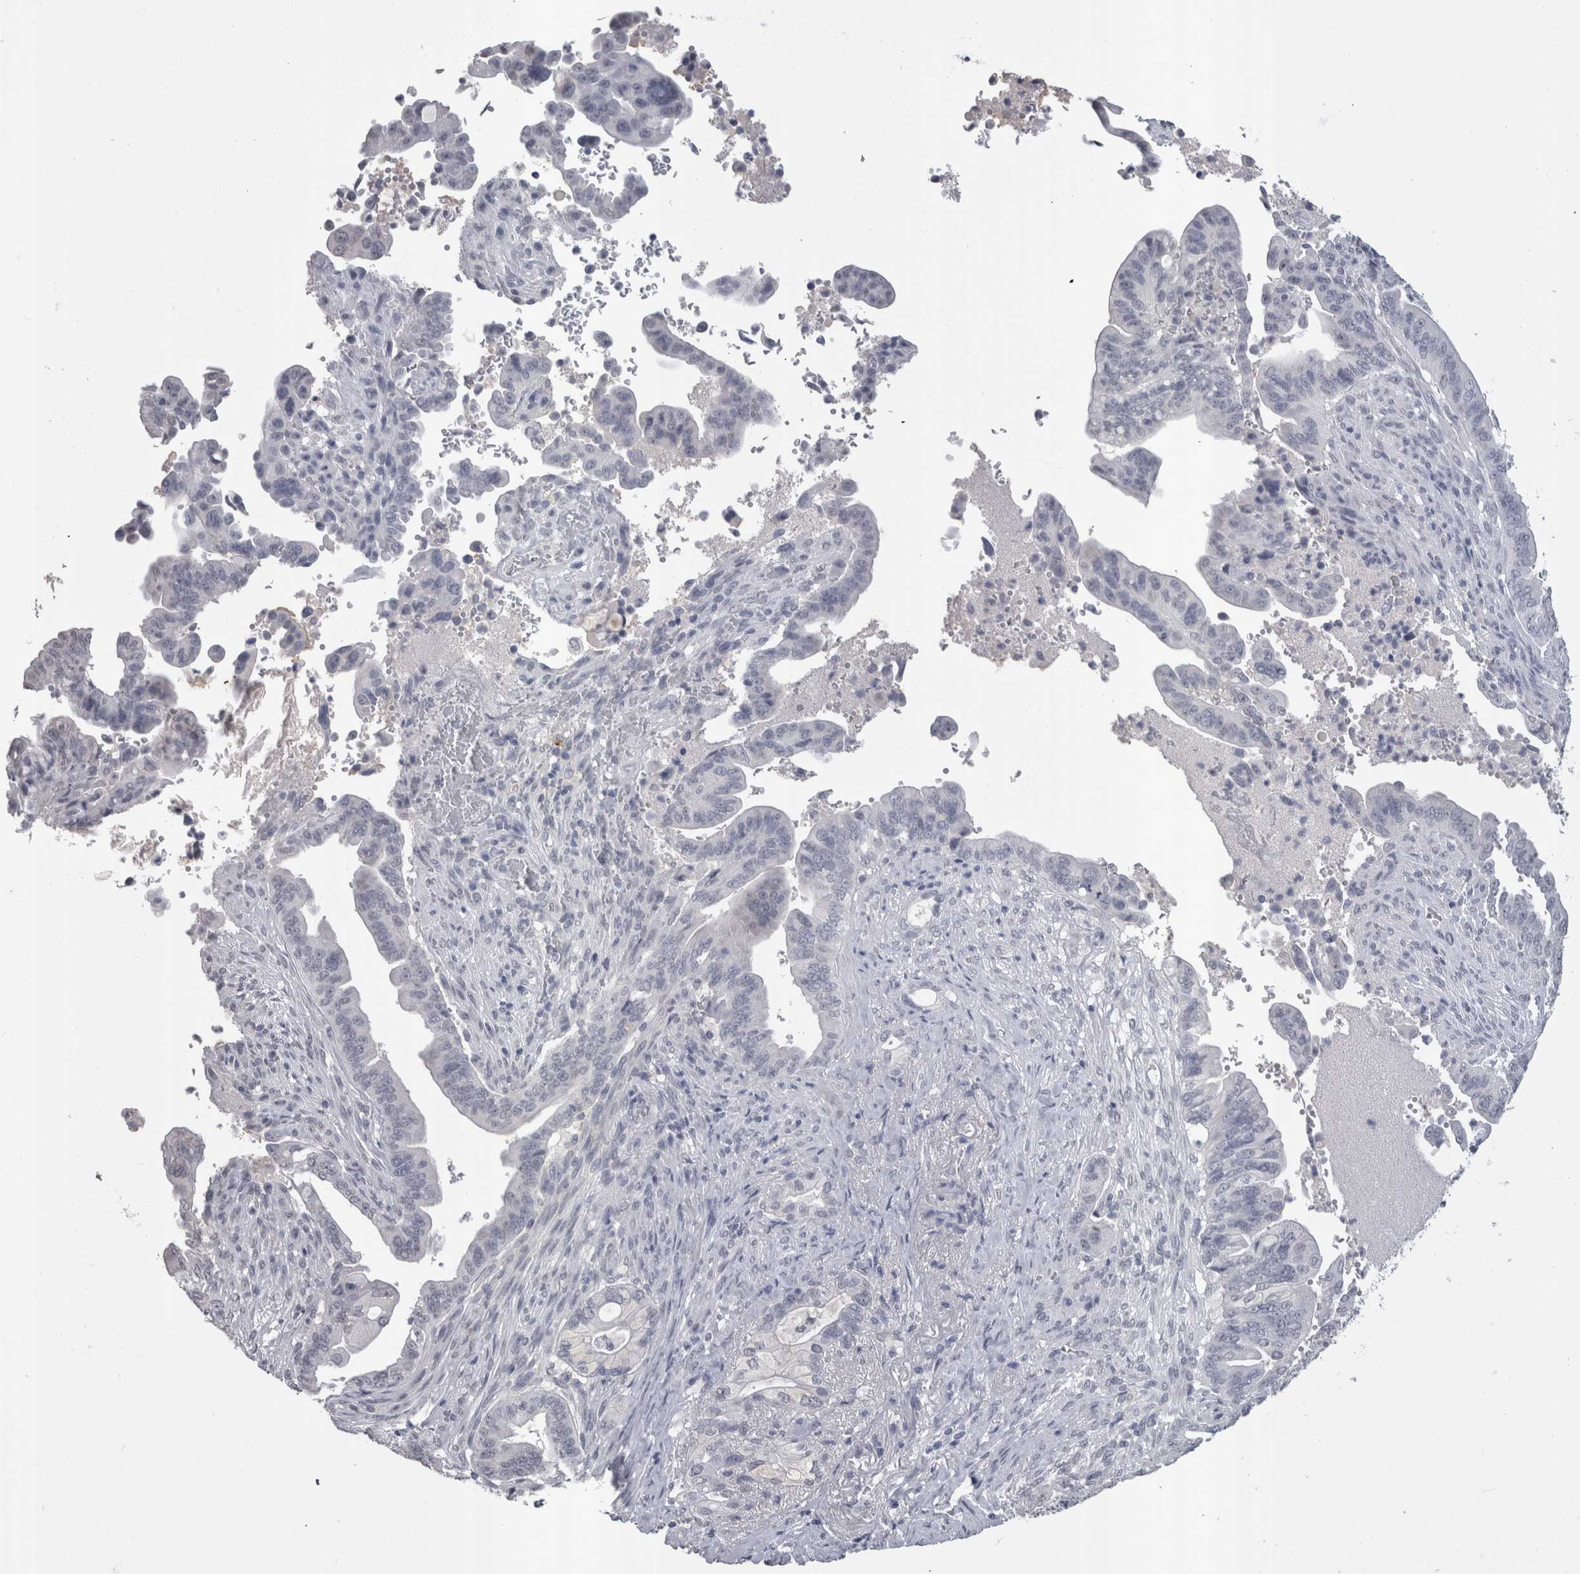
{"staining": {"intensity": "negative", "quantity": "none", "location": "none"}, "tissue": "pancreatic cancer", "cell_type": "Tumor cells", "image_type": "cancer", "snomed": [{"axis": "morphology", "description": "Adenocarcinoma, NOS"}, {"axis": "topography", "description": "Pancreas"}], "caption": "This is an immunohistochemistry (IHC) image of pancreatic cancer (adenocarcinoma). There is no positivity in tumor cells.", "gene": "PAX5", "patient": {"sex": "male", "age": 70}}